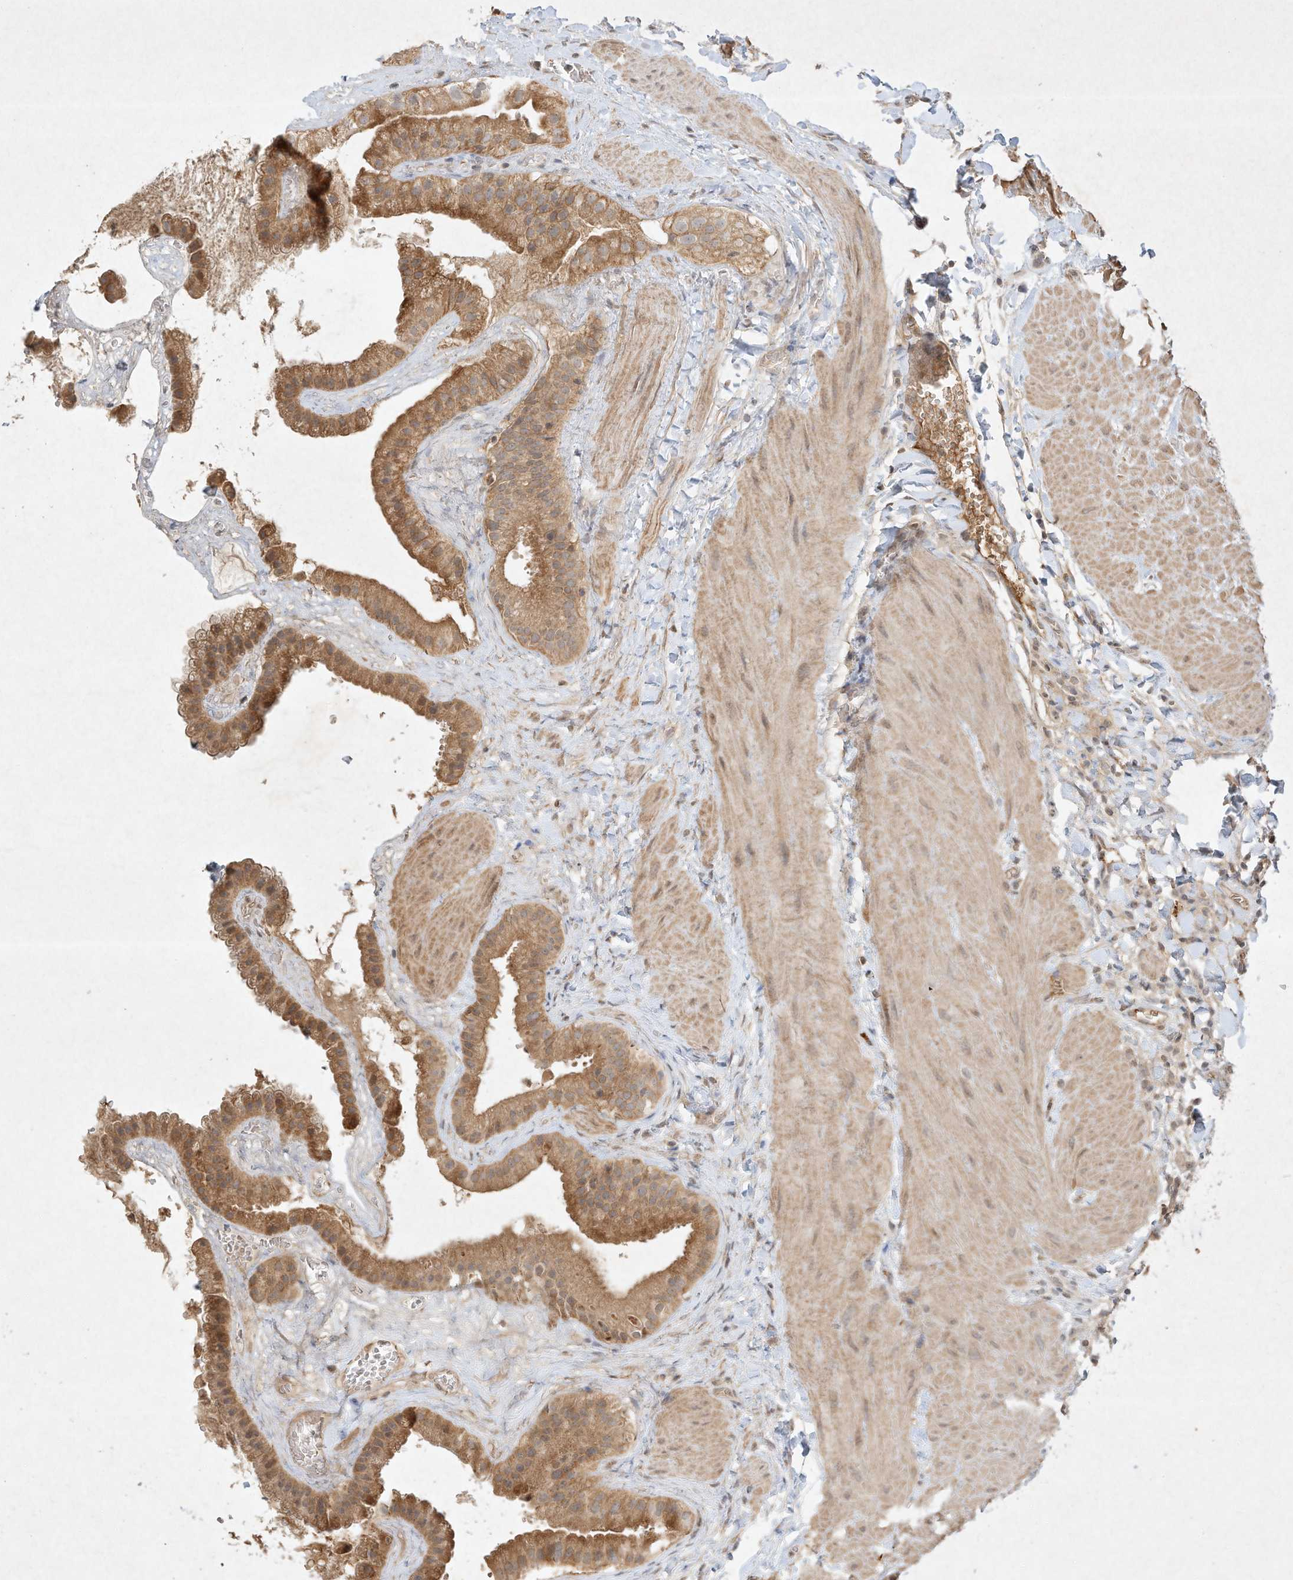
{"staining": {"intensity": "moderate", "quantity": ">75%", "location": "cytoplasmic/membranous"}, "tissue": "gallbladder", "cell_type": "Glandular cells", "image_type": "normal", "snomed": [{"axis": "morphology", "description": "Normal tissue, NOS"}, {"axis": "topography", "description": "Gallbladder"}], "caption": "Immunohistochemistry of unremarkable gallbladder shows medium levels of moderate cytoplasmic/membranous expression in about >75% of glandular cells.", "gene": "BTRC", "patient": {"sex": "male", "age": 55}}